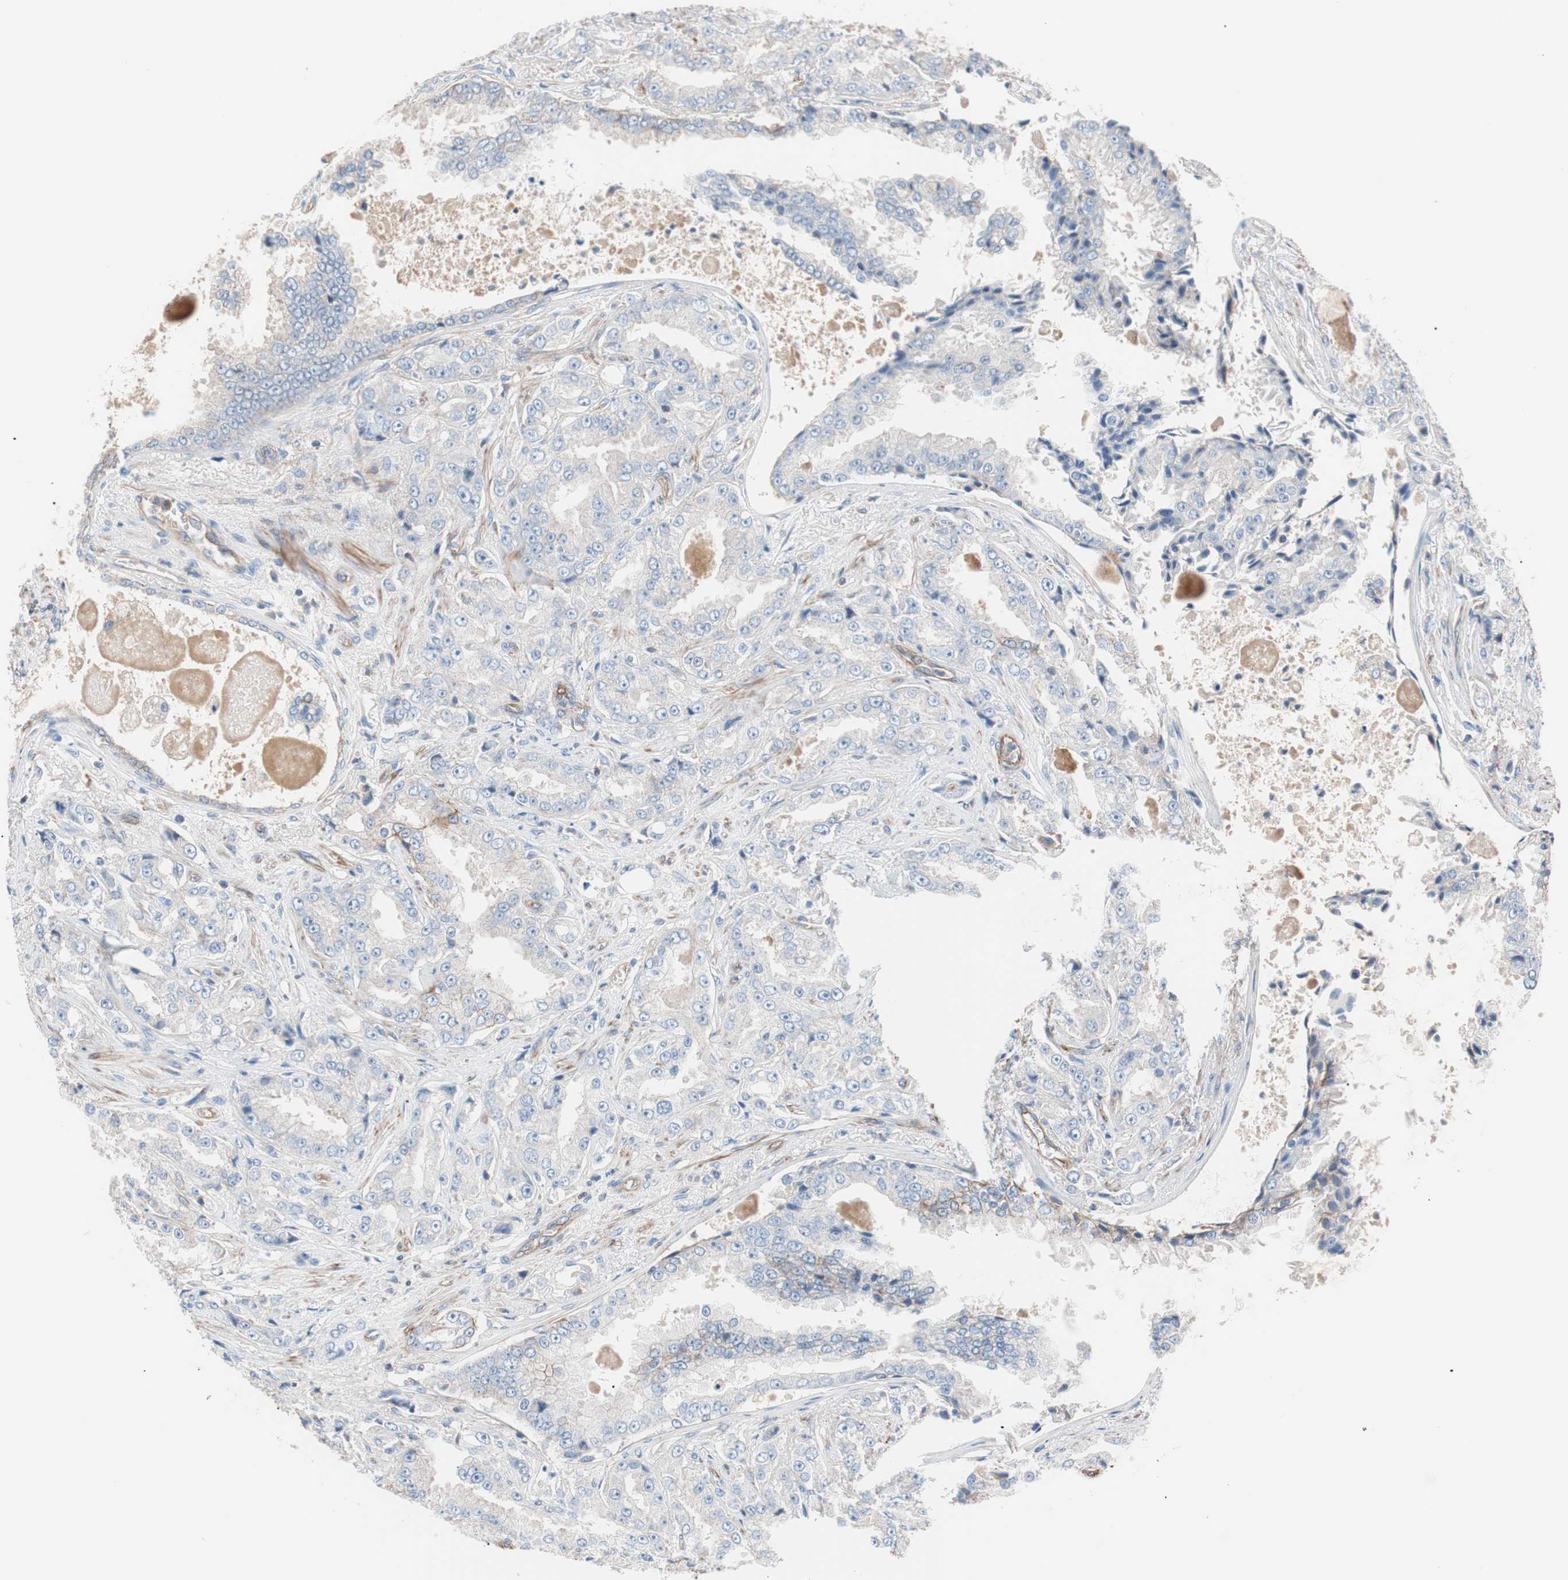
{"staining": {"intensity": "weak", "quantity": "25%-75%", "location": "cytoplasmic/membranous"}, "tissue": "prostate cancer", "cell_type": "Tumor cells", "image_type": "cancer", "snomed": [{"axis": "morphology", "description": "Adenocarcinoma, High grade"}, {"axis": "topography", "description": "Prostate"}], "caption": "This is a photomicrograph of immunohistochemistry (IHC) staining of prostate cancer, which shows weak positivity in the cytoplasmic/membranous of tumor cells.", "gene": "GPR160", "patient": {"sex": "male", "age": 73}}